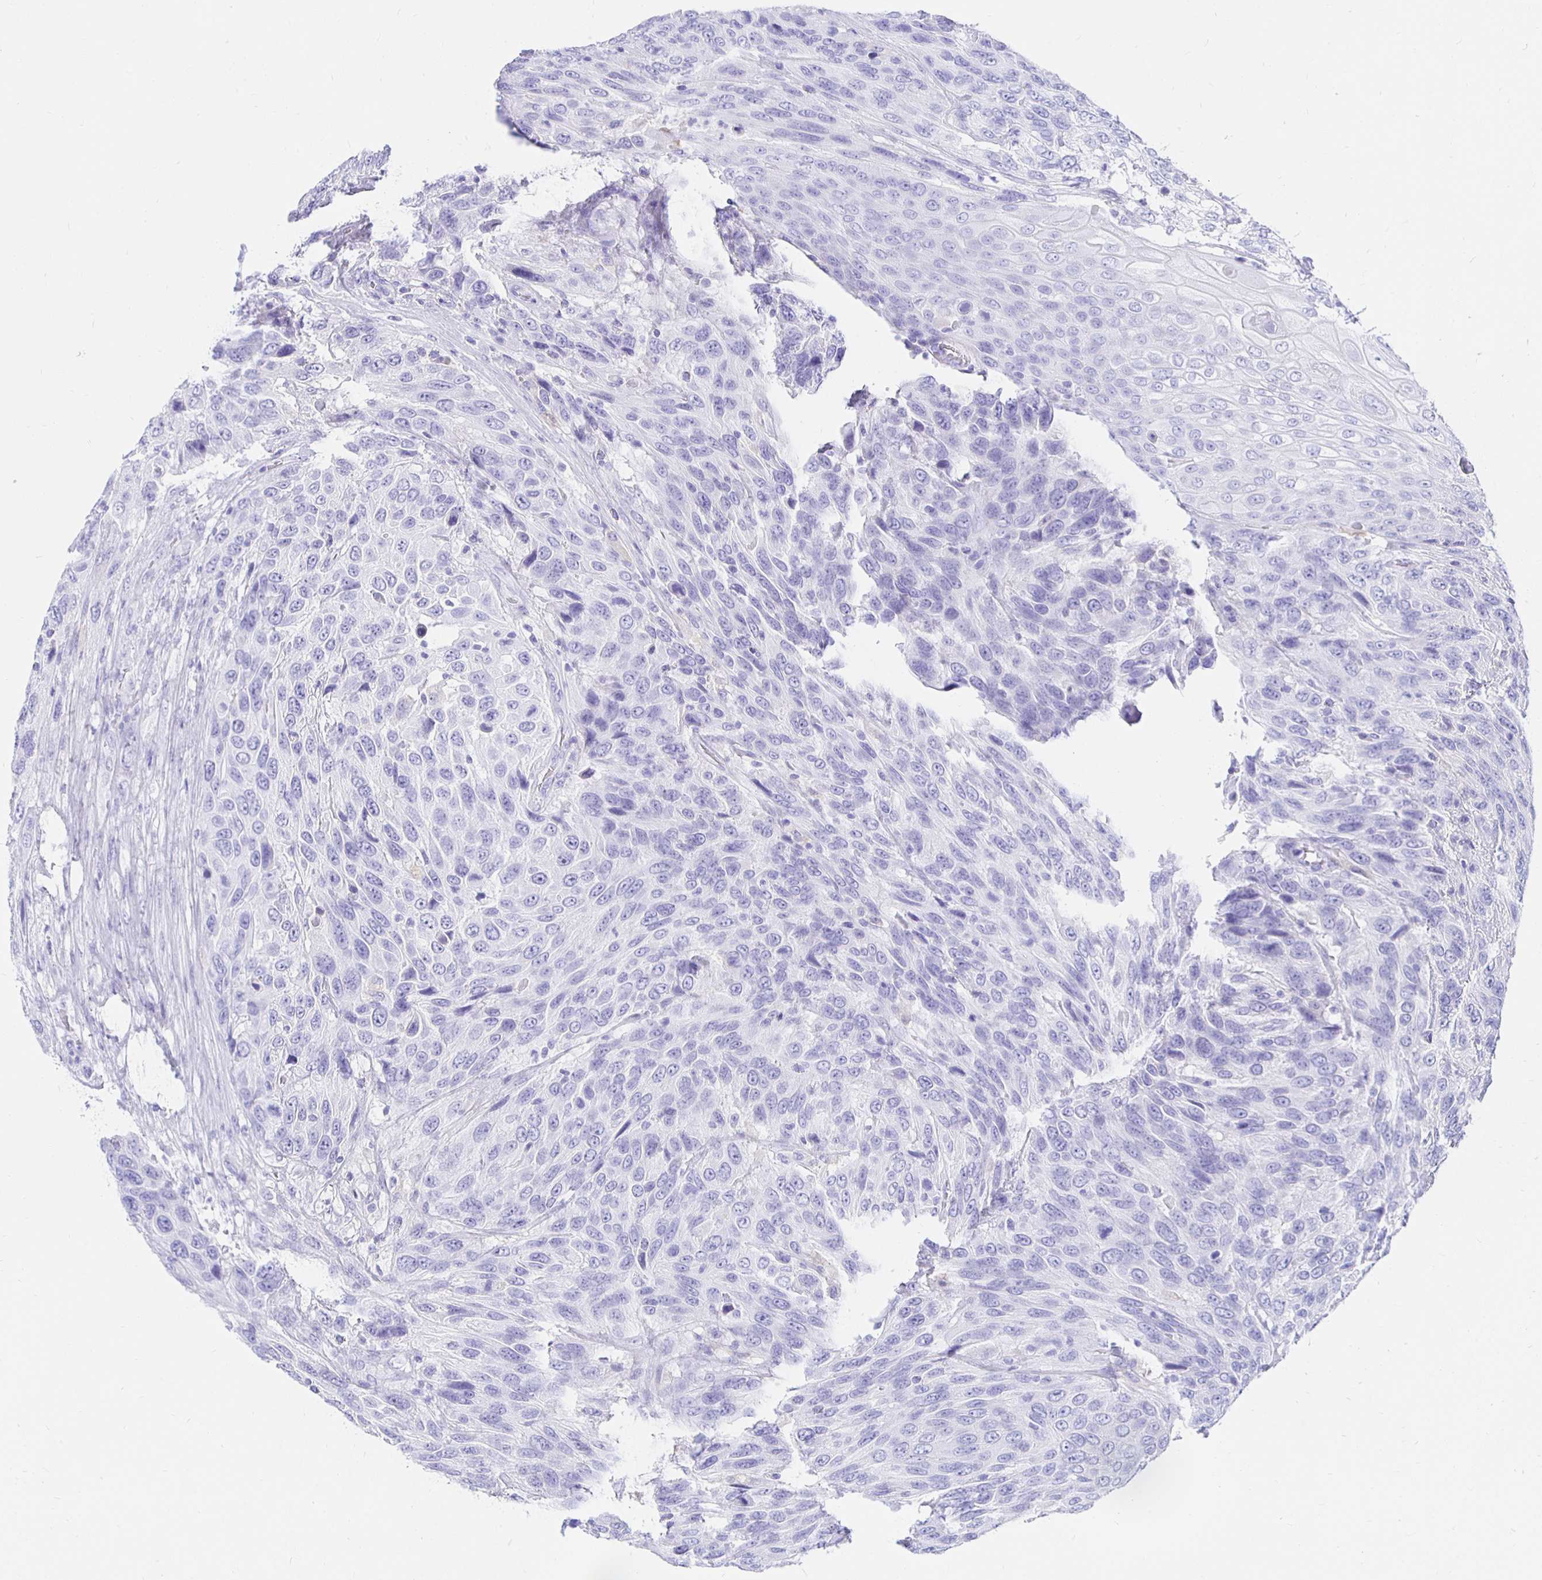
{"staining": {"intensity": "negative", "quantity": "none", "location": "none"}, "tissue": "urothelial cancer", "cell_type": "Tumor cells", "image_type": "cancer", "snomed": [{"axis": "morphology", "description": "Urothelial carcinoma, High grade"}, {"axis": "topography", "description": "Urinary bladder"}], "caption": "An IHC image of urothelial cancer is shown. There is no staining in tumor cells of urothelial cancer.", "gene": "UMOD", "patient": {"sex": "female", "age": 70}}